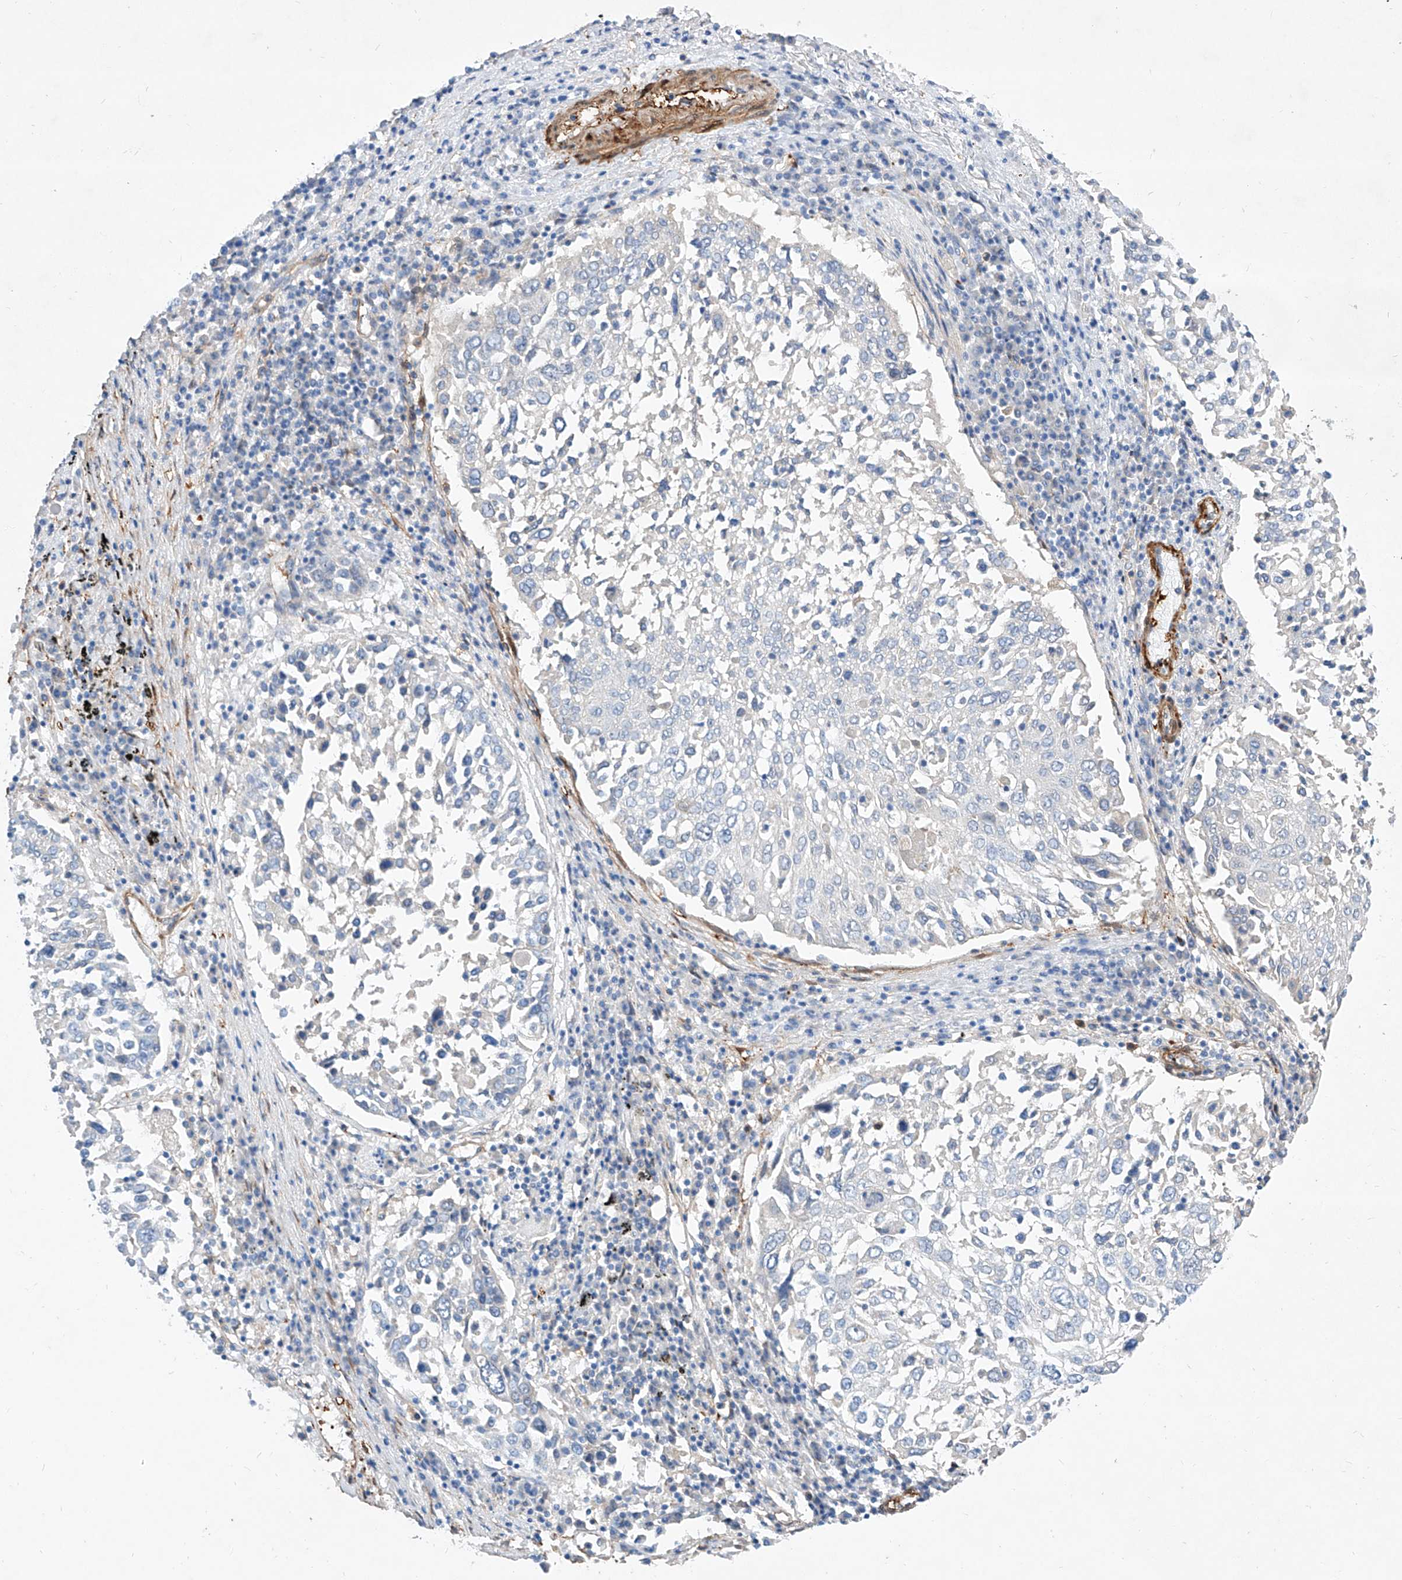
{"staining": {"intensity": "negative", "quantity": "none", "location": "none"}, "tissue": "lung cancer", "cell_type": "Tumor cells", "image_type": "cancer", "snomed": [{"axis": "morphology", "description": "Squamous cell carcinoma, NOS"}, {"axis": "topography", "description": "Lung"}], "caption": "Immunohistochemistry micrograph of neoplastic tissue: human lung cancer stained with DAB (3,3'-diaminobenzidine) exhibits no significant protein staining in tumor cells.", "gene": "TAS2R60", "patient": {"sex": "male", "age": 65}}